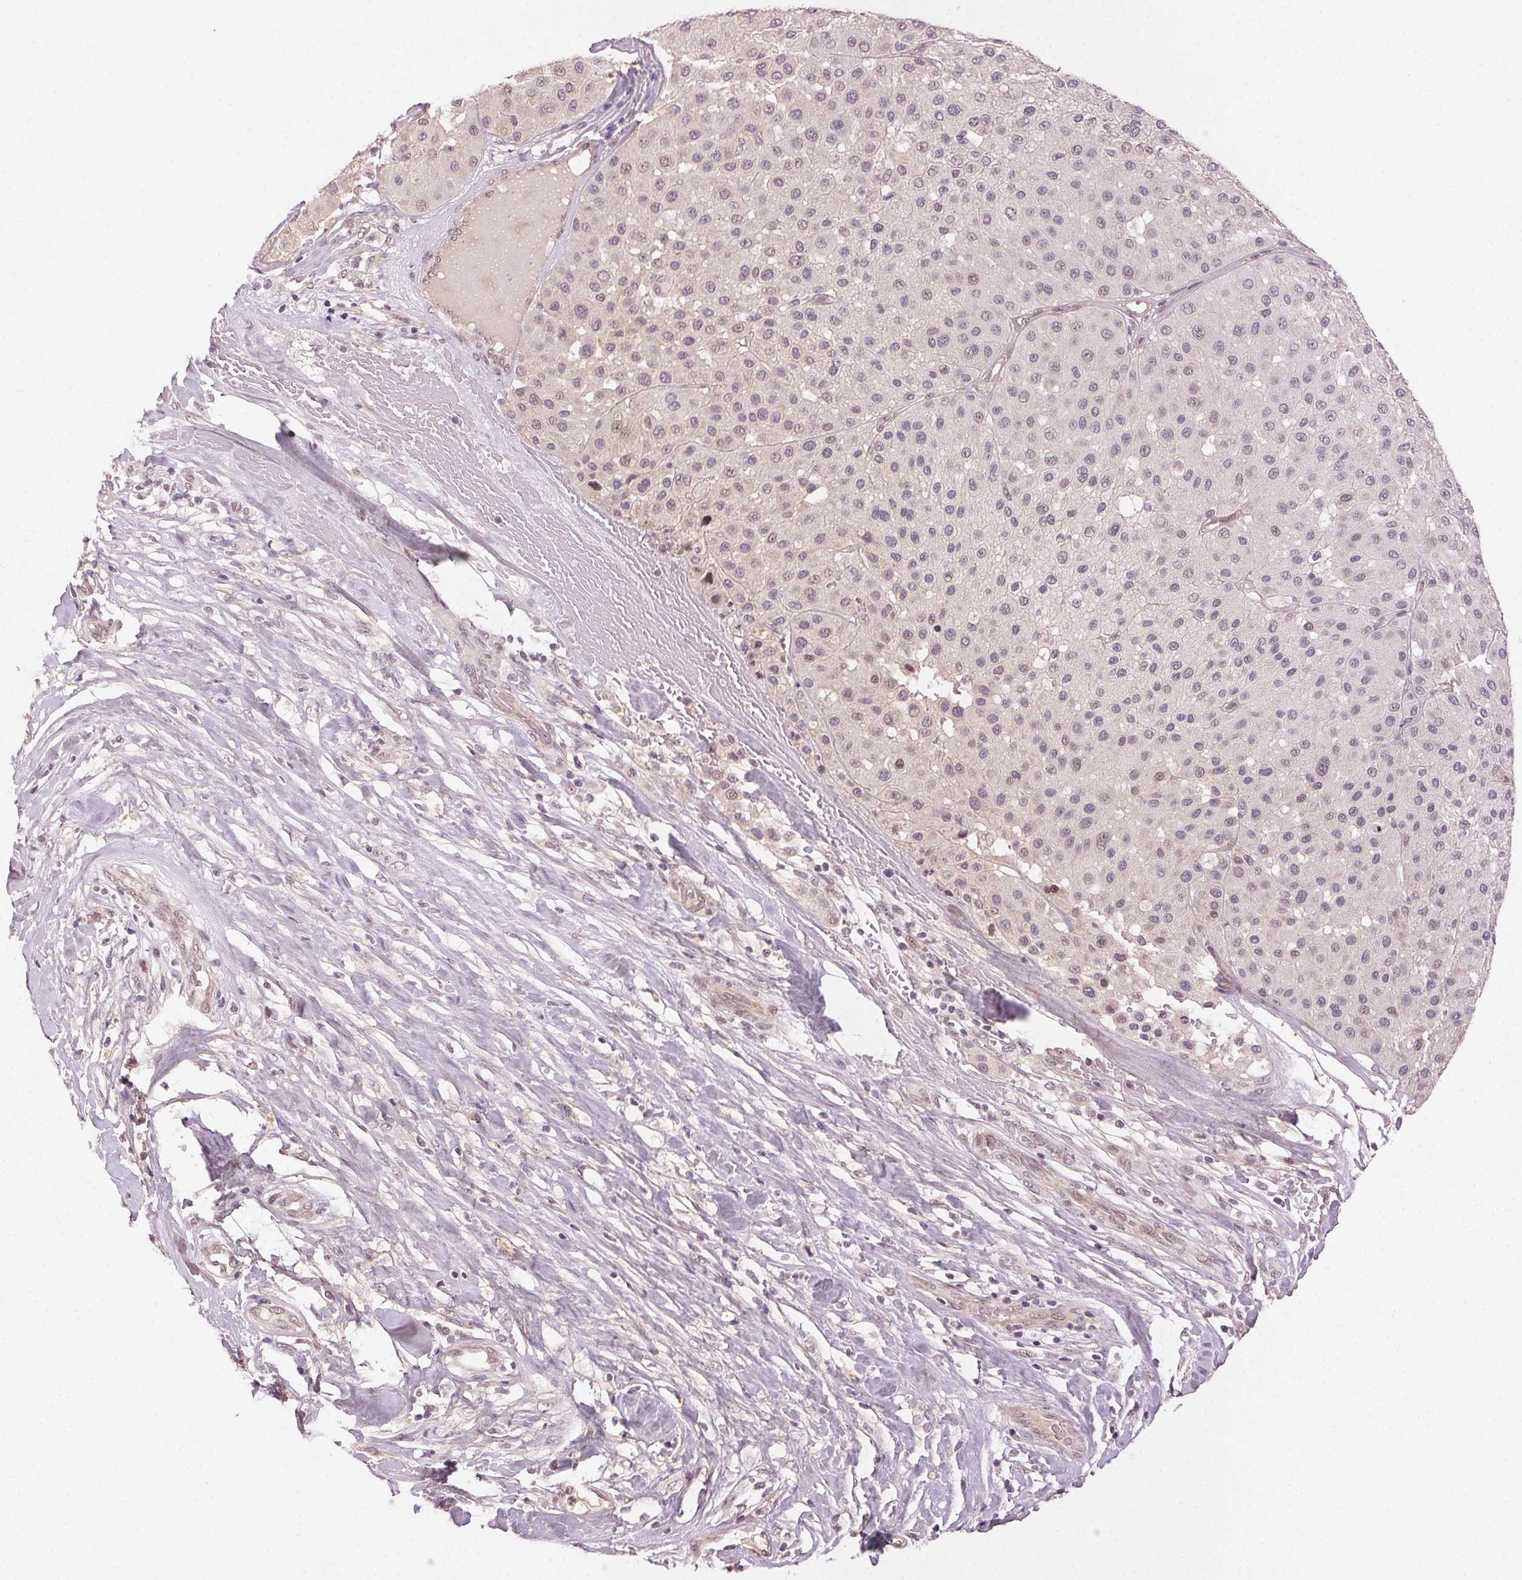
{"staining": {"intensity": "weak", "quantity": "<25%", "location": "nuclear"}, "tissue": "melanoma", "cell_type": "Tumor cells", "image_type": "cancer", "snomed": [{"axis": "morphology", "description": "Malignant melanoma, Metastatic site"}, {"axis": "topography", "description": "Smooth muscle"}], "caption": "Malignant melanoma (metastatic site) was stained to show a protein in brown. There is no significant staining in tumor cells. (IHC, brightfield microscopy, high magnification).", "gene": "TUB", "patient": {"sex": "male", "age": 41}}